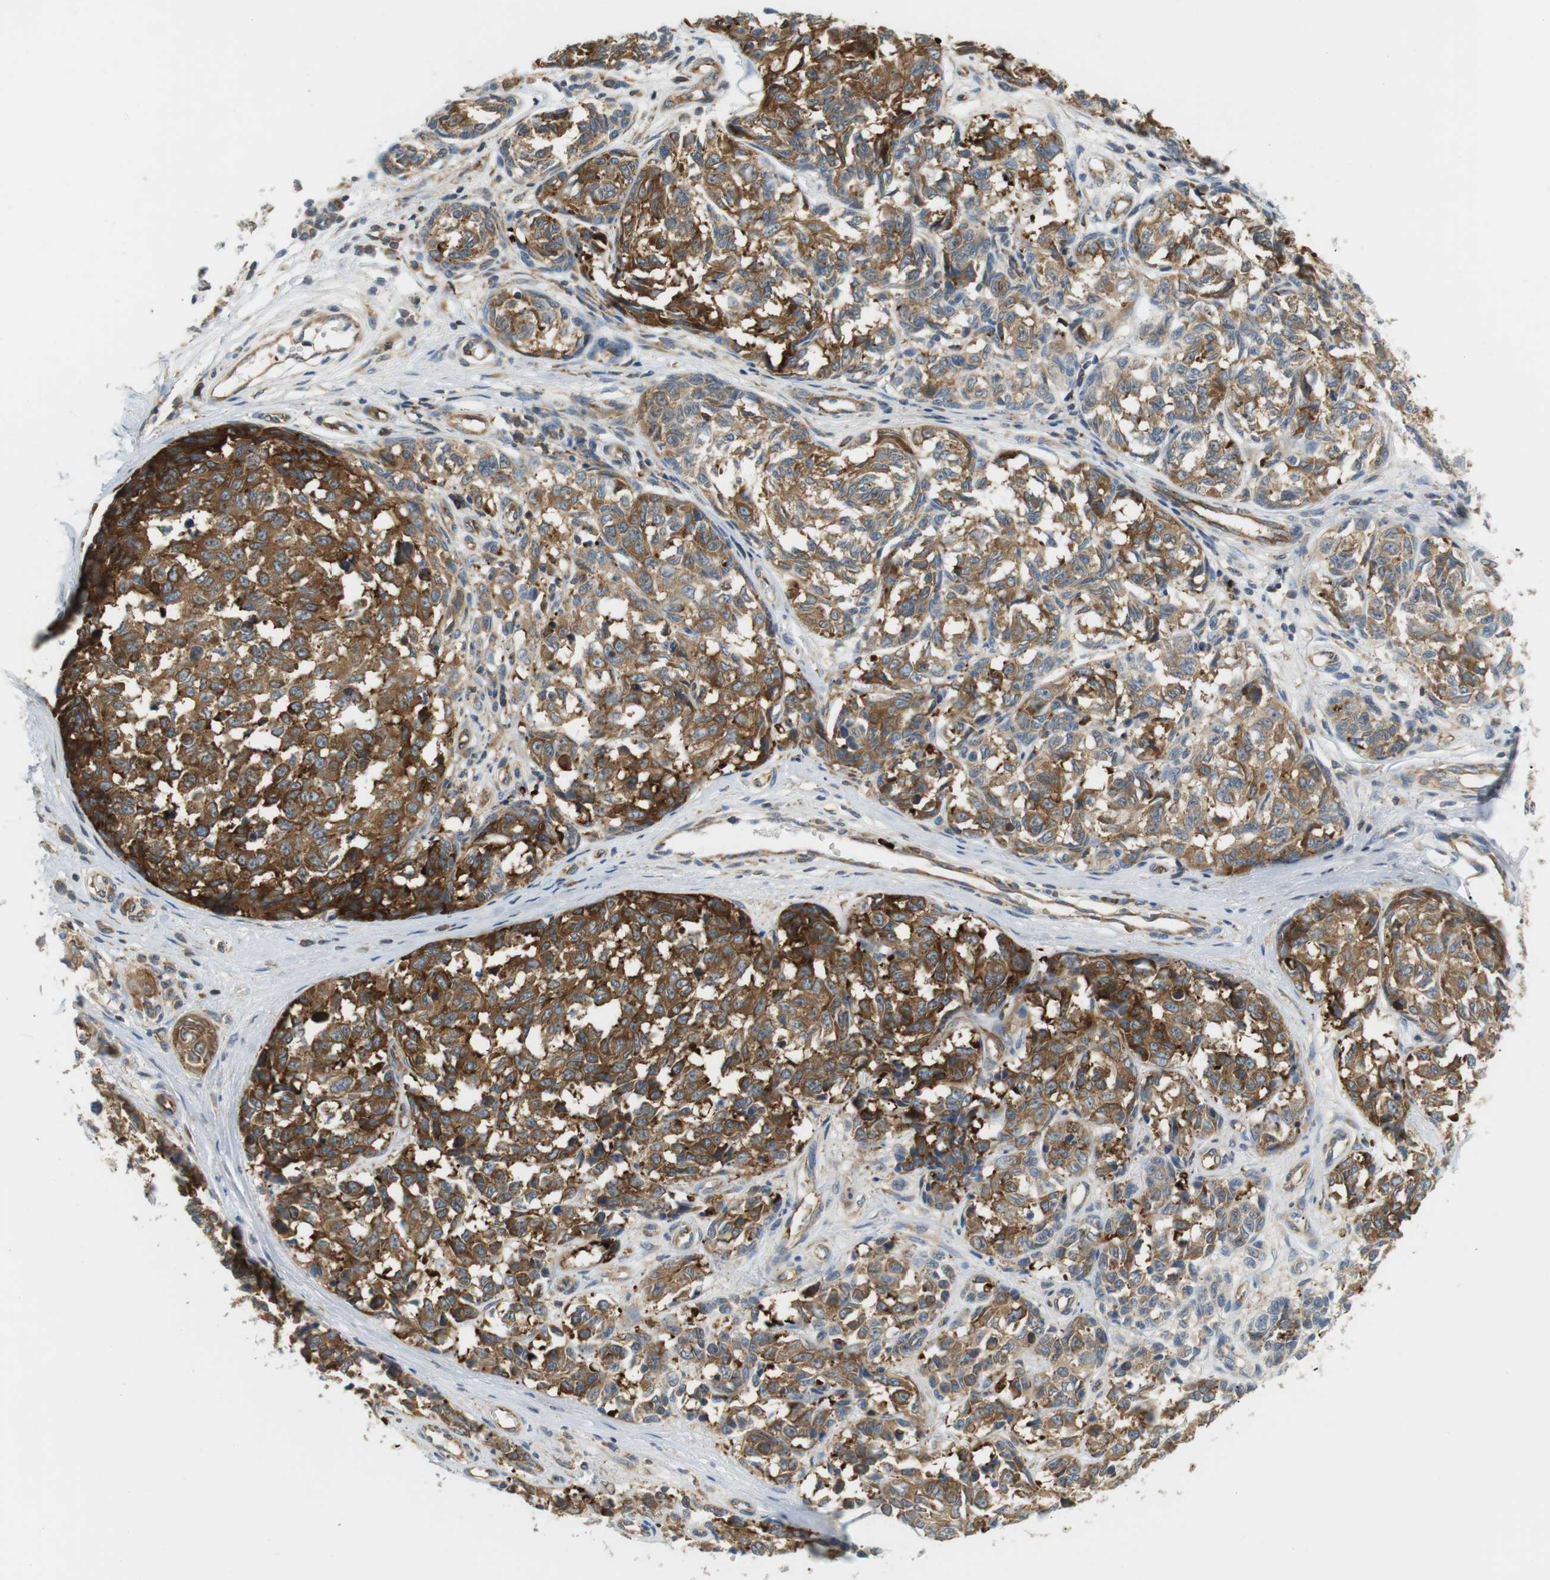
{"staining": {"intensity": "moderate", "quantity": ">75%", "location": "cytoplasmic/membranous"}, "tissue": "melanoma", "cell_type": "Tumor cells", "image_type": "cancer", "snomed": [{"axis": "morphology", "description": "Malignant melanoma, NOS"}, {"axis": "topography", "description": "Skin"}], "caption": "Immunohistochemical staining of melanoma displays moderate cytoplasmic/membranous protein staining in about >75% of tumor cells.", "gene": "TMEM200A", "patient": {"sex": "female", "age": 64}}